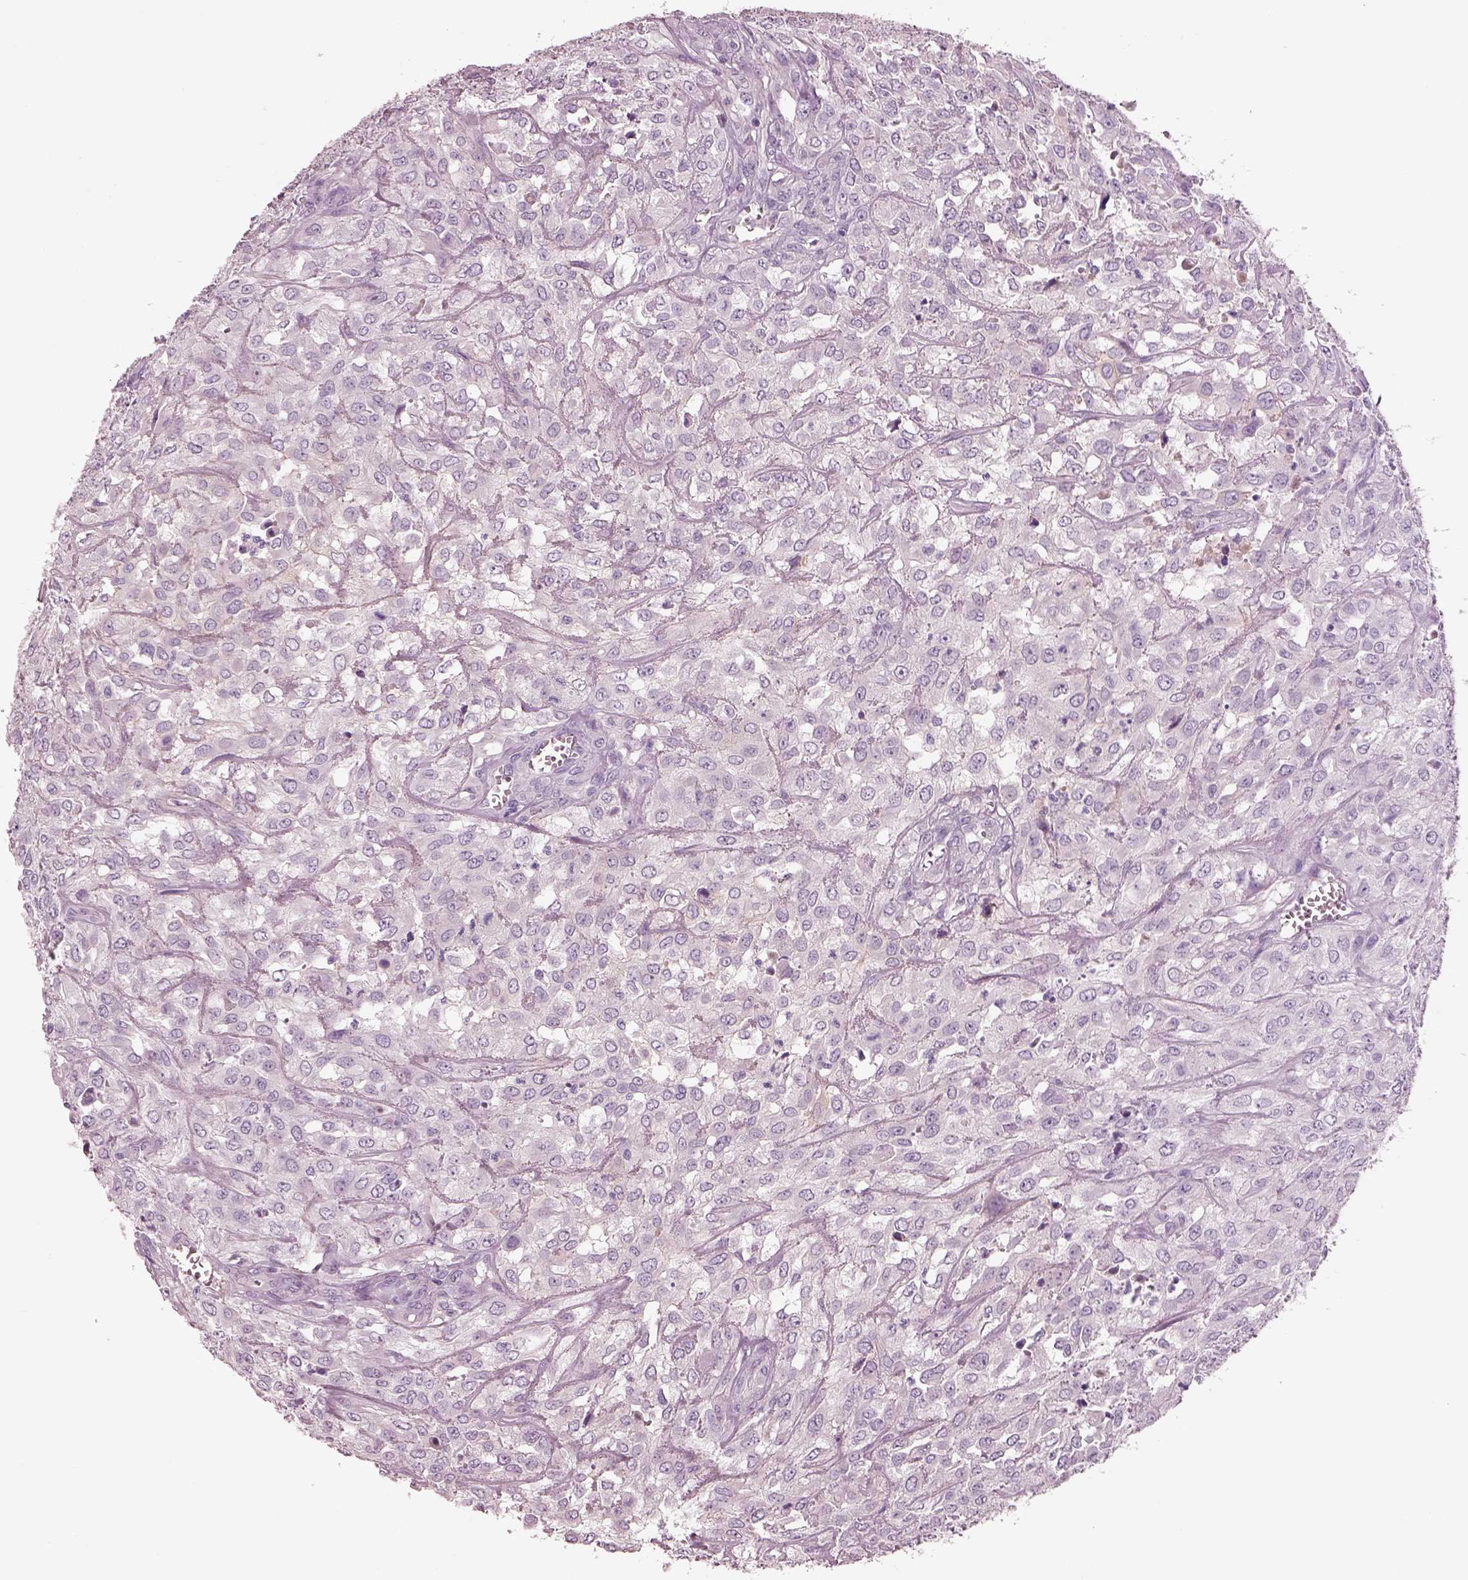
{"staining": {"intensity": "negative", "quantity": "none", "location": "none"}, "tissue": "urothelial cancer", "cell_type": "Tumor cells", "image_type": "cancer", "snomed": [{"axis": "morphology", "description": "Urothelial carcinoma, High grade"}, {"axis": "topography", "description": "Urinary bladder"}], "caption": "This is an immunohistochemistry photomicrograph of human urothelial carcinoma (high-grade). There is no staining in tumor cells.", "gene": "IGLL1", "patient": {"sex": "male", "age": 67}}